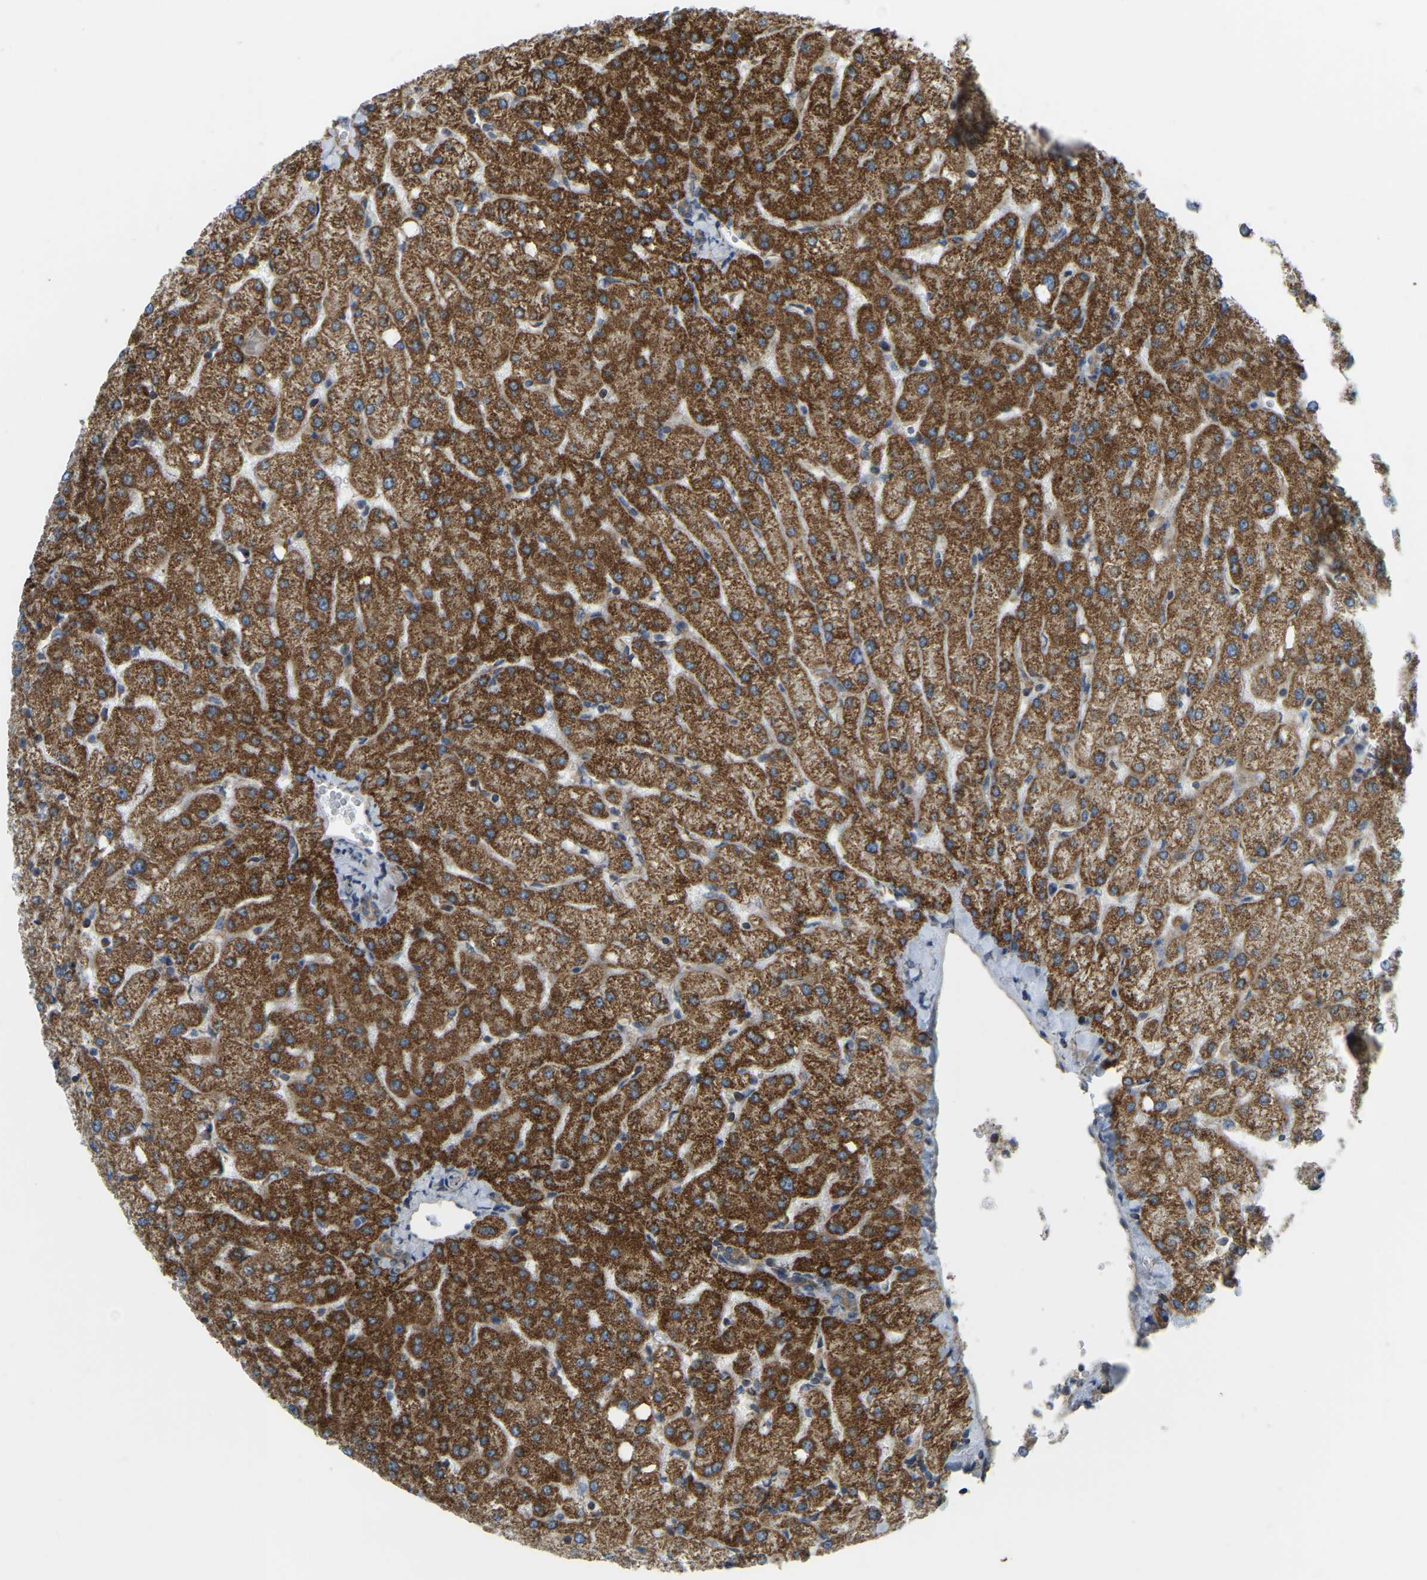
{"staining": {"intensity": "moderate", "quantity": "25%-75%", "location": "cytoplasmic/membranous"}, "tissue": "liver", "cell_type": "Cholangiocytes", "image_type": "normal", "snomed": [{"axis": "morphology", "description": "Normal tissue, NOS"}, {"axis": "topography", "description": "Liver"}], "caption": "IHC photomicrograph of normal human liver stained for a protein (brown), which demonstrates medium levels of moderate cytoplasmic/membranous staining in approximately 25%-75% of cholangiocytes.", "gene": "PSMD7", "patient": {"sex": "female", "age": 54}}